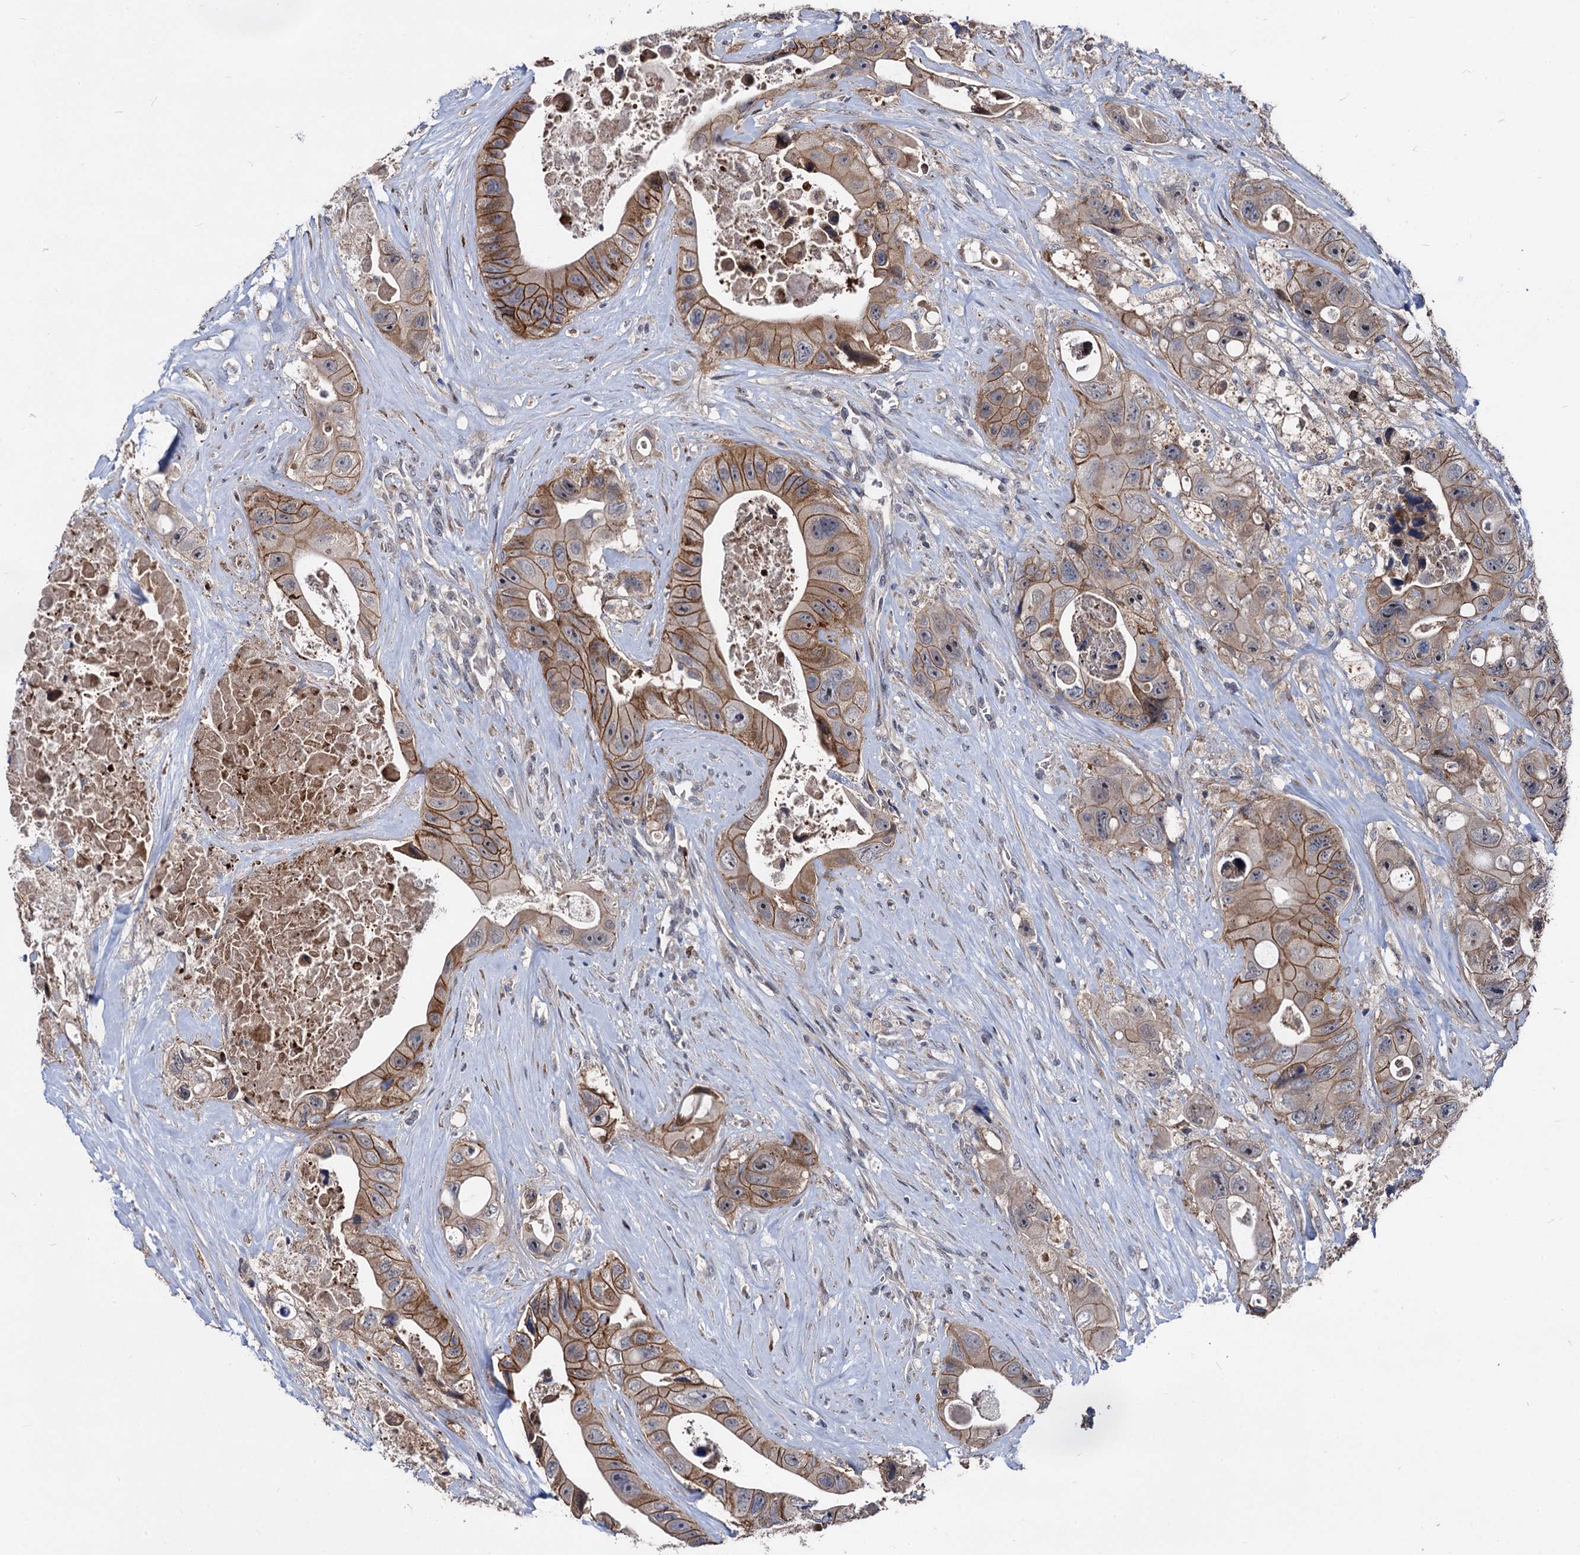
{"staining": {"intensity": "moderate", "quantity": ">75%", "location": "cytoplasmic/membranous"}, "tissue": "colorectal cancer", "cell_type": "Tumor cells", "image_type": "cancer", "snomed": [{"axis": "morphology", "description": "Adenocarcinoma, NOS"}, {"axis": "topography", "description": "Colon"}], "caption": "Approximately >75% of tumor cells in adenocarcinoma (colorectal) demonstrate moderate cytoplasmic/membranous protein positivity as visualized by brown immunohistochemical staining.", "gene": "SMAGP", "patient": {"sex": "female", "age": 46}}